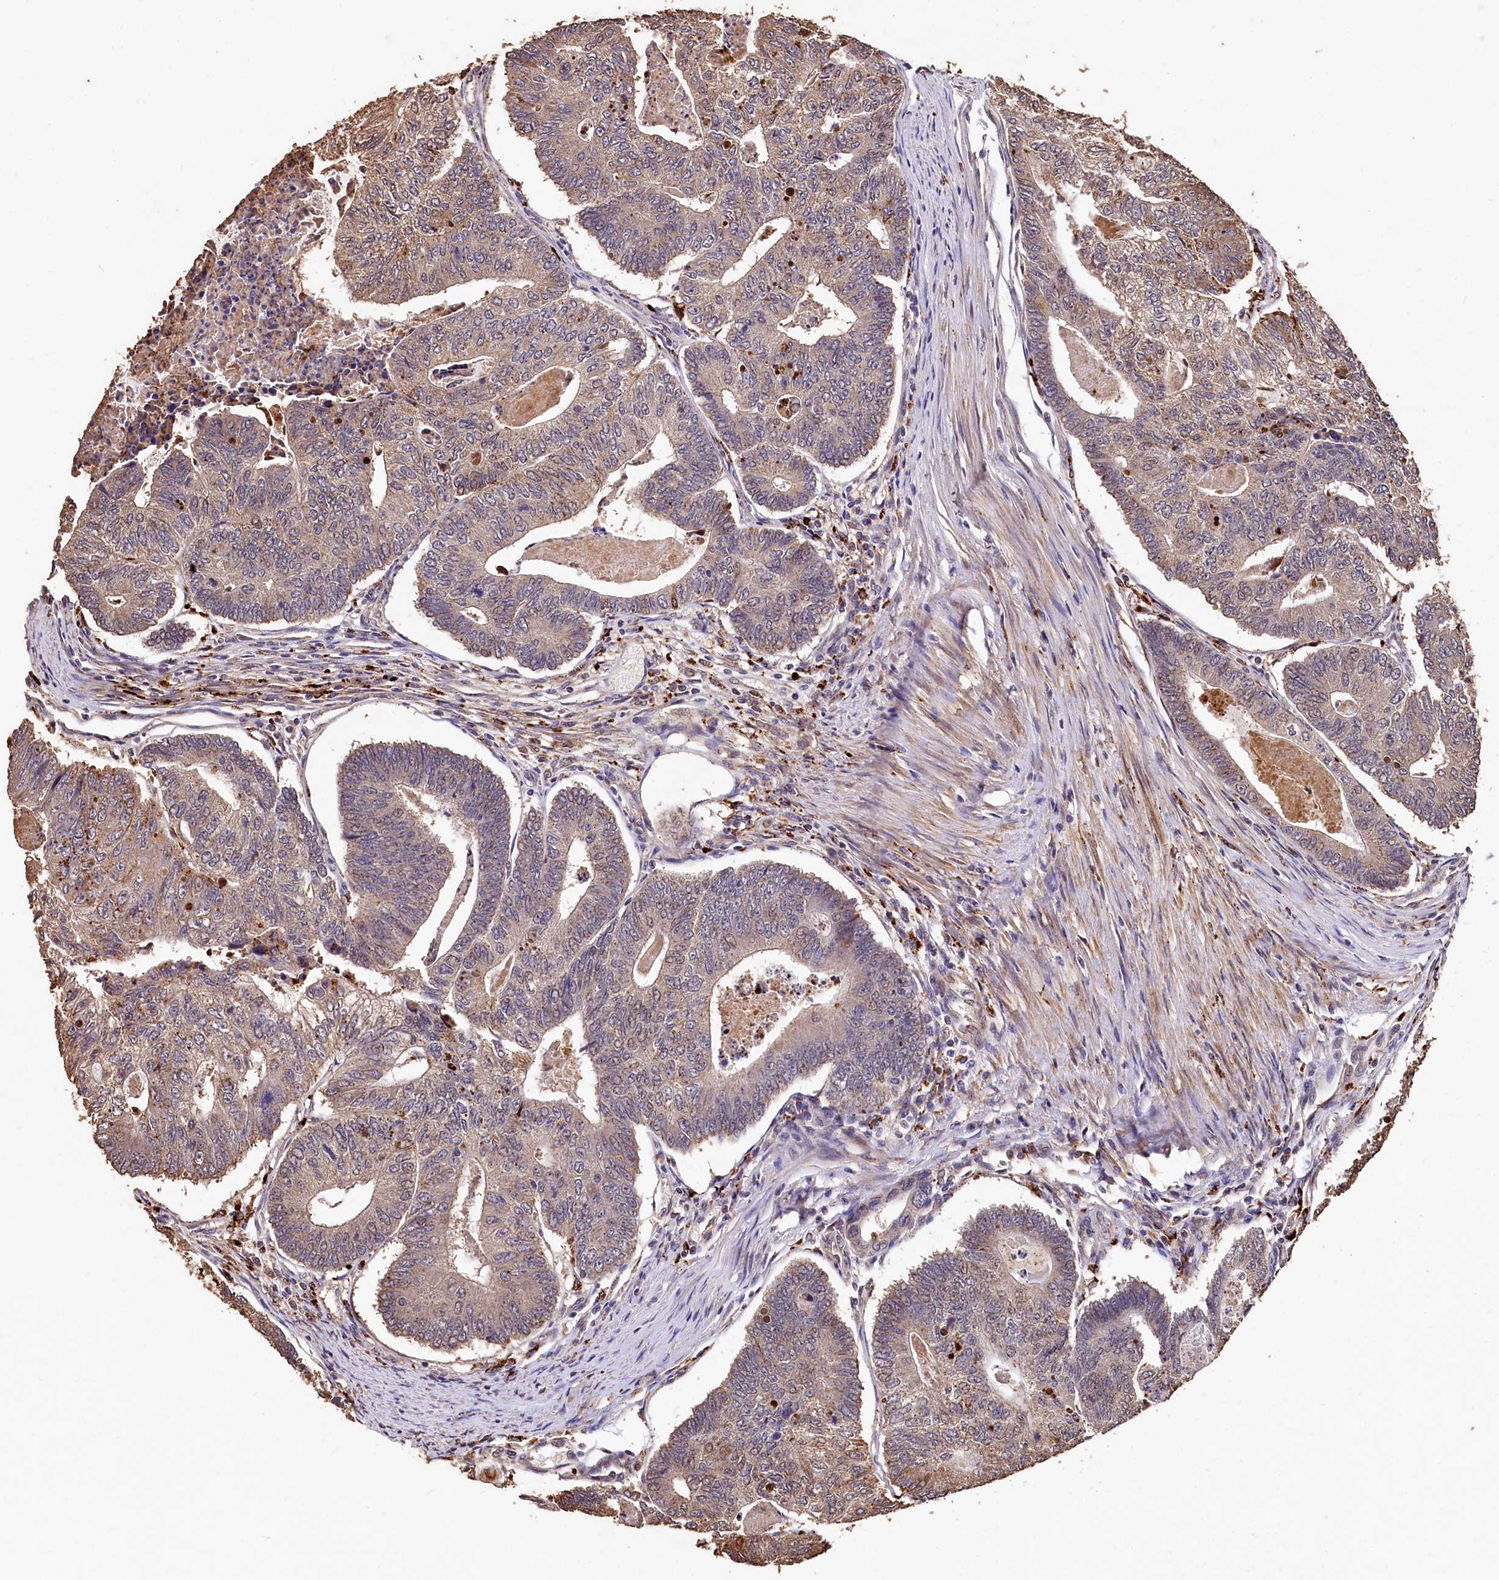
{"staining": {"intensity": "weak", "quantity": ">75%", "location": "cytoplasmic/membranous"}, "tissue": "colorectal cancer", "cell_type": "Tumor cells", "image_type": "cancer", "snomed": [{"axis": "morphology", "description": "Adenocarcinoma, NOS"}, {"axis": "topography", "description": "Colon"}], "caption": "Immunohistochemical staining of colorectal cancer shows low levels of weak cytoplasmic/membranous protein staining in approximately >75% of tumor cells.", "gene": "LSM4", "patient": {"sex": "female", "age": 67}}